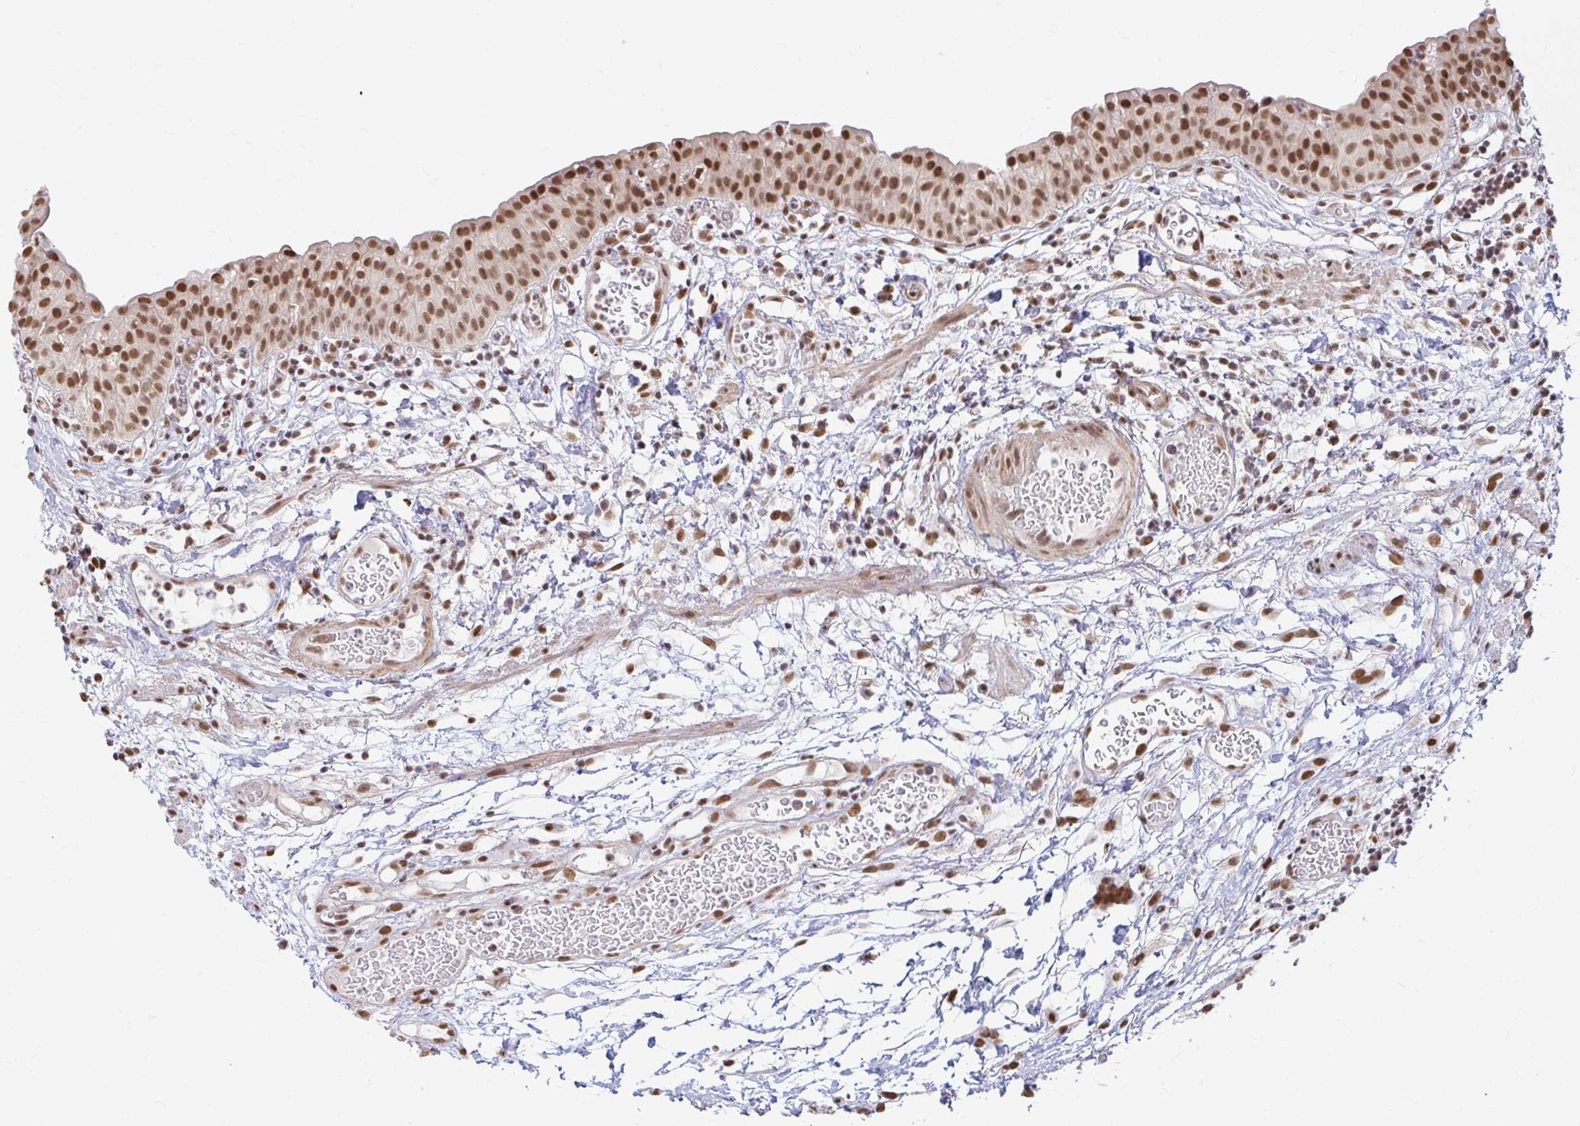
{"staining": {"intensity": "strong", "quantity": ">75%", "location": "nuclear"}, "tissue": "urinary bladder", "cell_type": "Urothelial cells", "image_type": "normal", "snomed": [{"axis": "morphology", "description": "Normal tissue, NOS"}, {"axis": "morphology", "description": "Inflammation, NOS"}, {"axis": "topography", "description": "Urinary bladder"}], "caption": "A histopathology image of urinary bladder stained for a protein displays strong nuclear brown staining in urothelial cells. Using DAB (brown) and hematoxylin (blue) stains, captured at high magnification using brightfield microscopy.", "gene": "HNRNPU", "patient": {"sex": "male", "age": 57}}